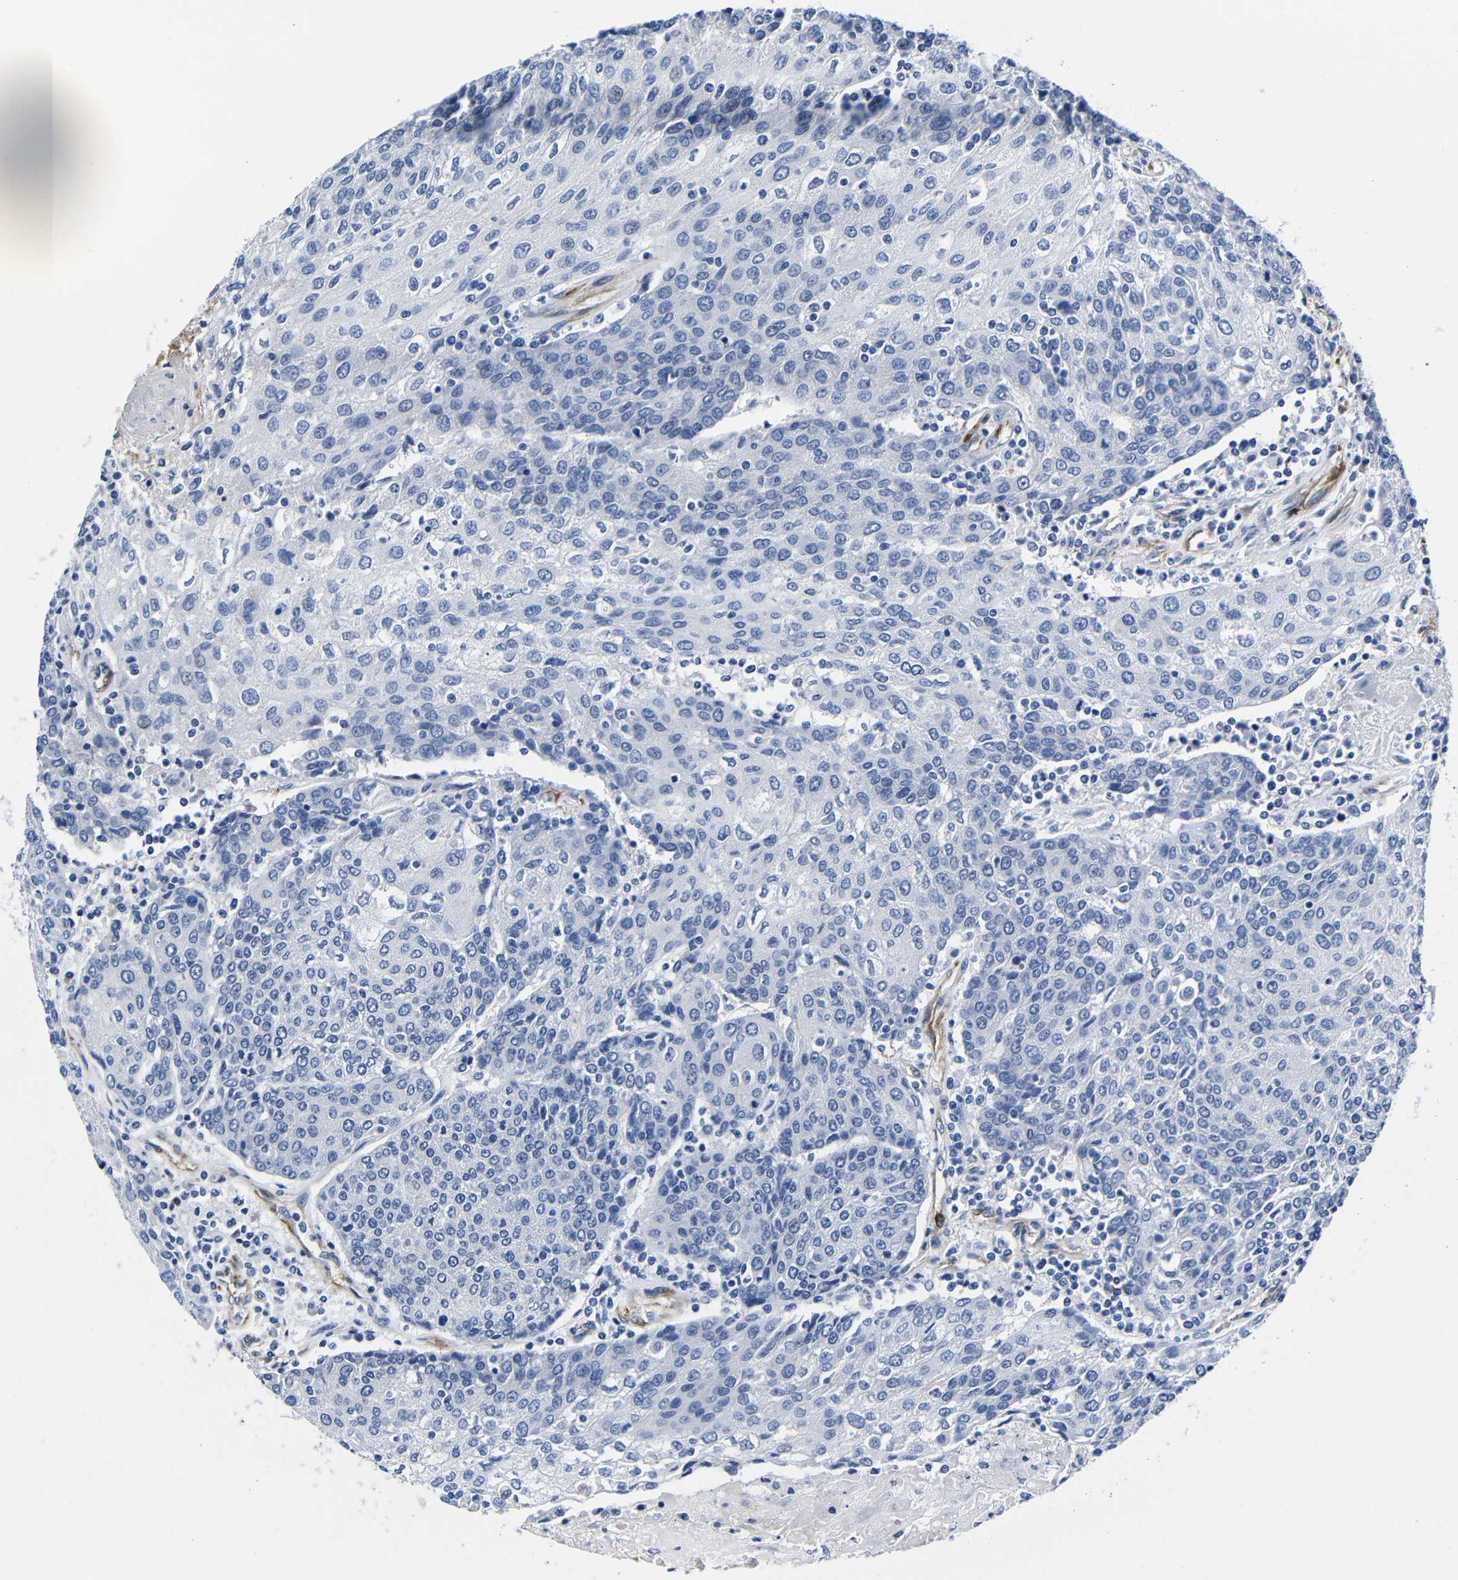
{"staining": {"intensity": "negative", "quantity": "none", "location": "none"}, "tissue": "urothelial cancer", "cell_type": "Tumor cells", "image_type": "cancer", "snomed": [{"axis": "morphology", "description": "Urothelial carcinoma, High grade"}, {"axis": "topography", "description": "Urinary bladder"}], "caption": "A photomicrograph of human urothelial cancer is negative for staining in tumor cells.", "gene": "LRIG1", "patient": {"sex": "female", "age": 85}}